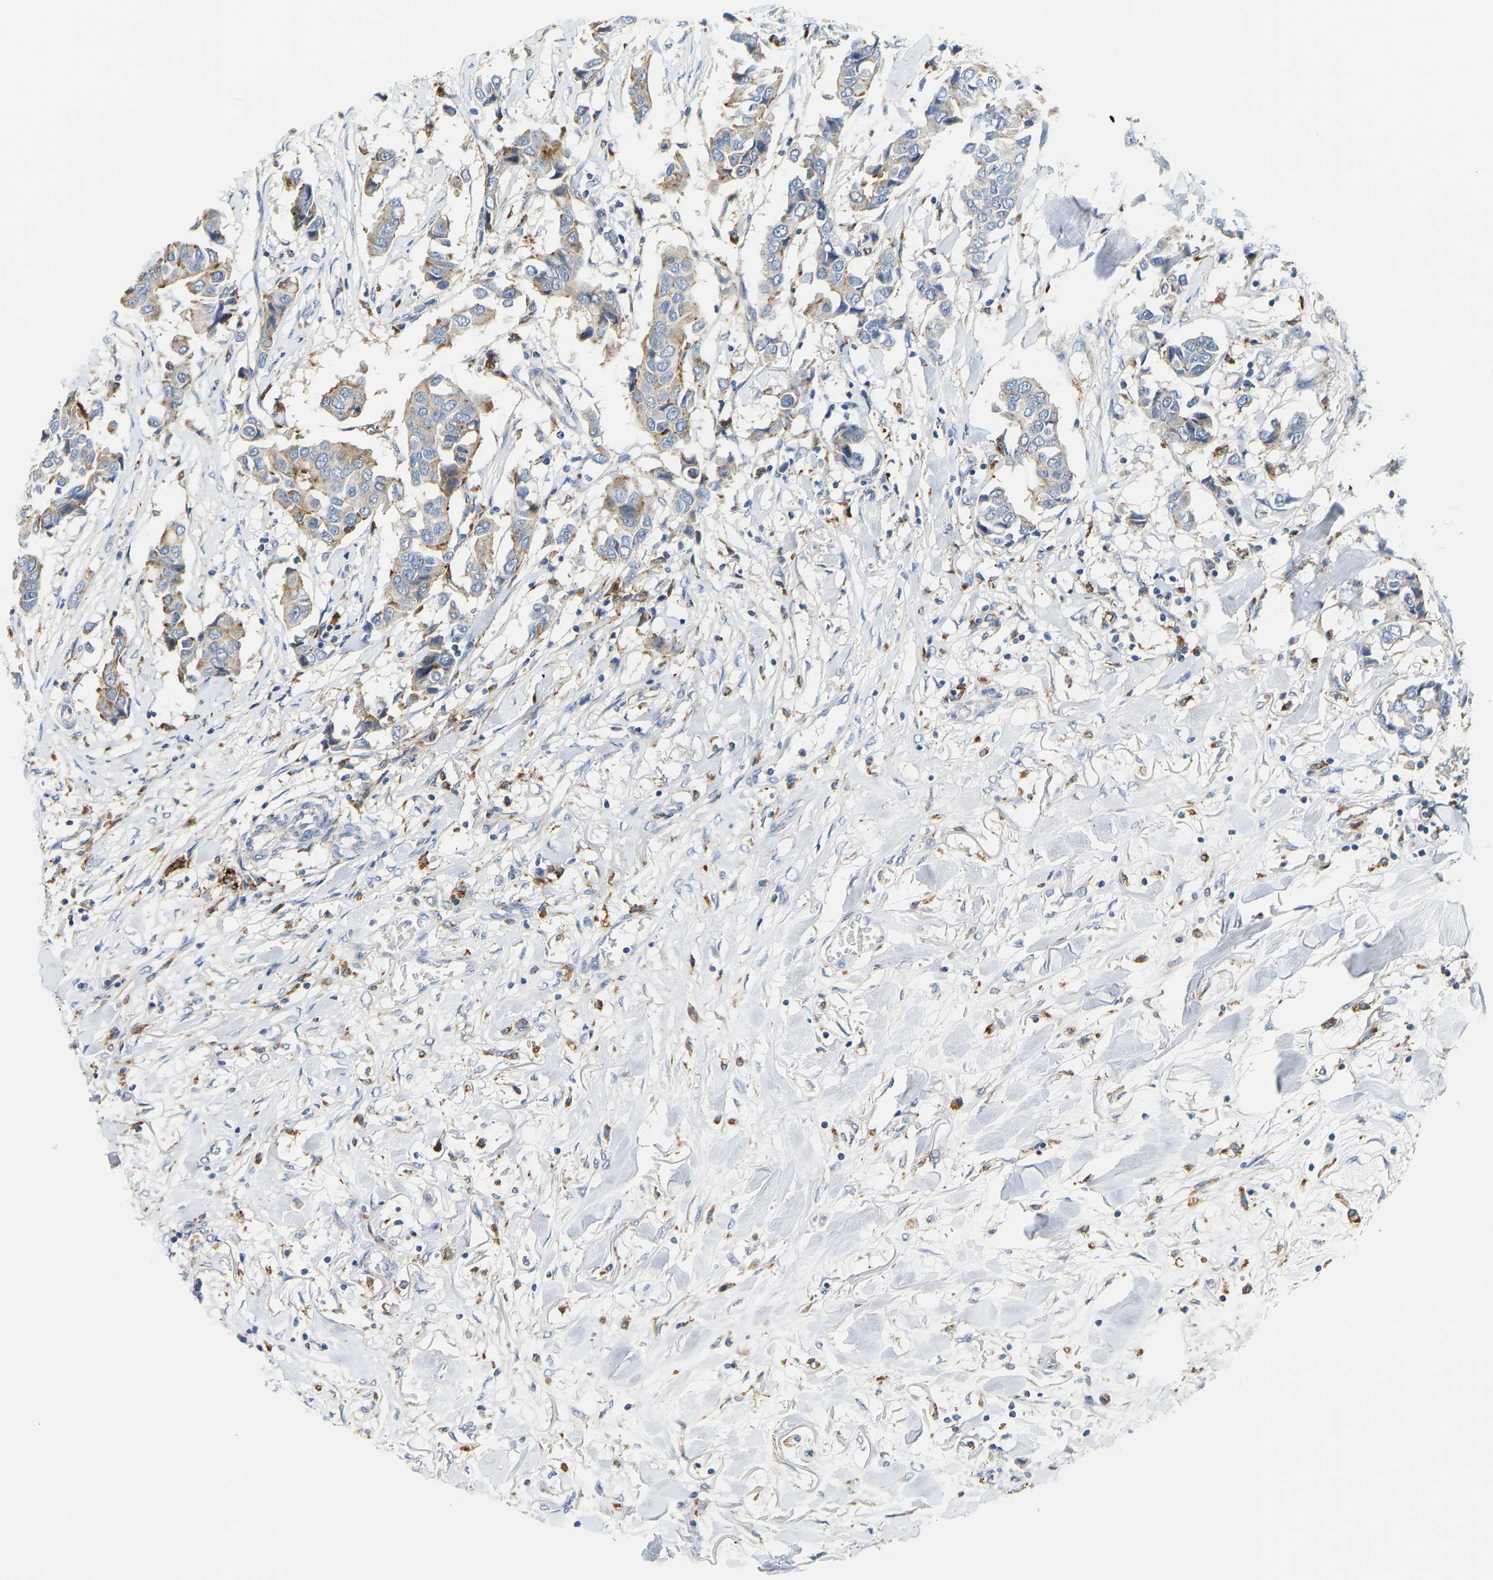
{"staining": {"intensity": "negative", "quantity": "none", "location": "none"}, "tissue": "breast cancer", "cell_type": "Tumor cells", "image_type": "cancer", "snomed": [{"axis": "morphology", "description": "Duct carcinoma"}, {"axis": "topography", "description": "Breast"}], "caption": "Immunohistochemistry histopathology image of human breast infiltrating ductal carcinoma stained for a protein (brown), which reveals no expression in tumor cells.", "gene": "ATP6V1E1", "patient": {"sex": "female", "age": 80}}